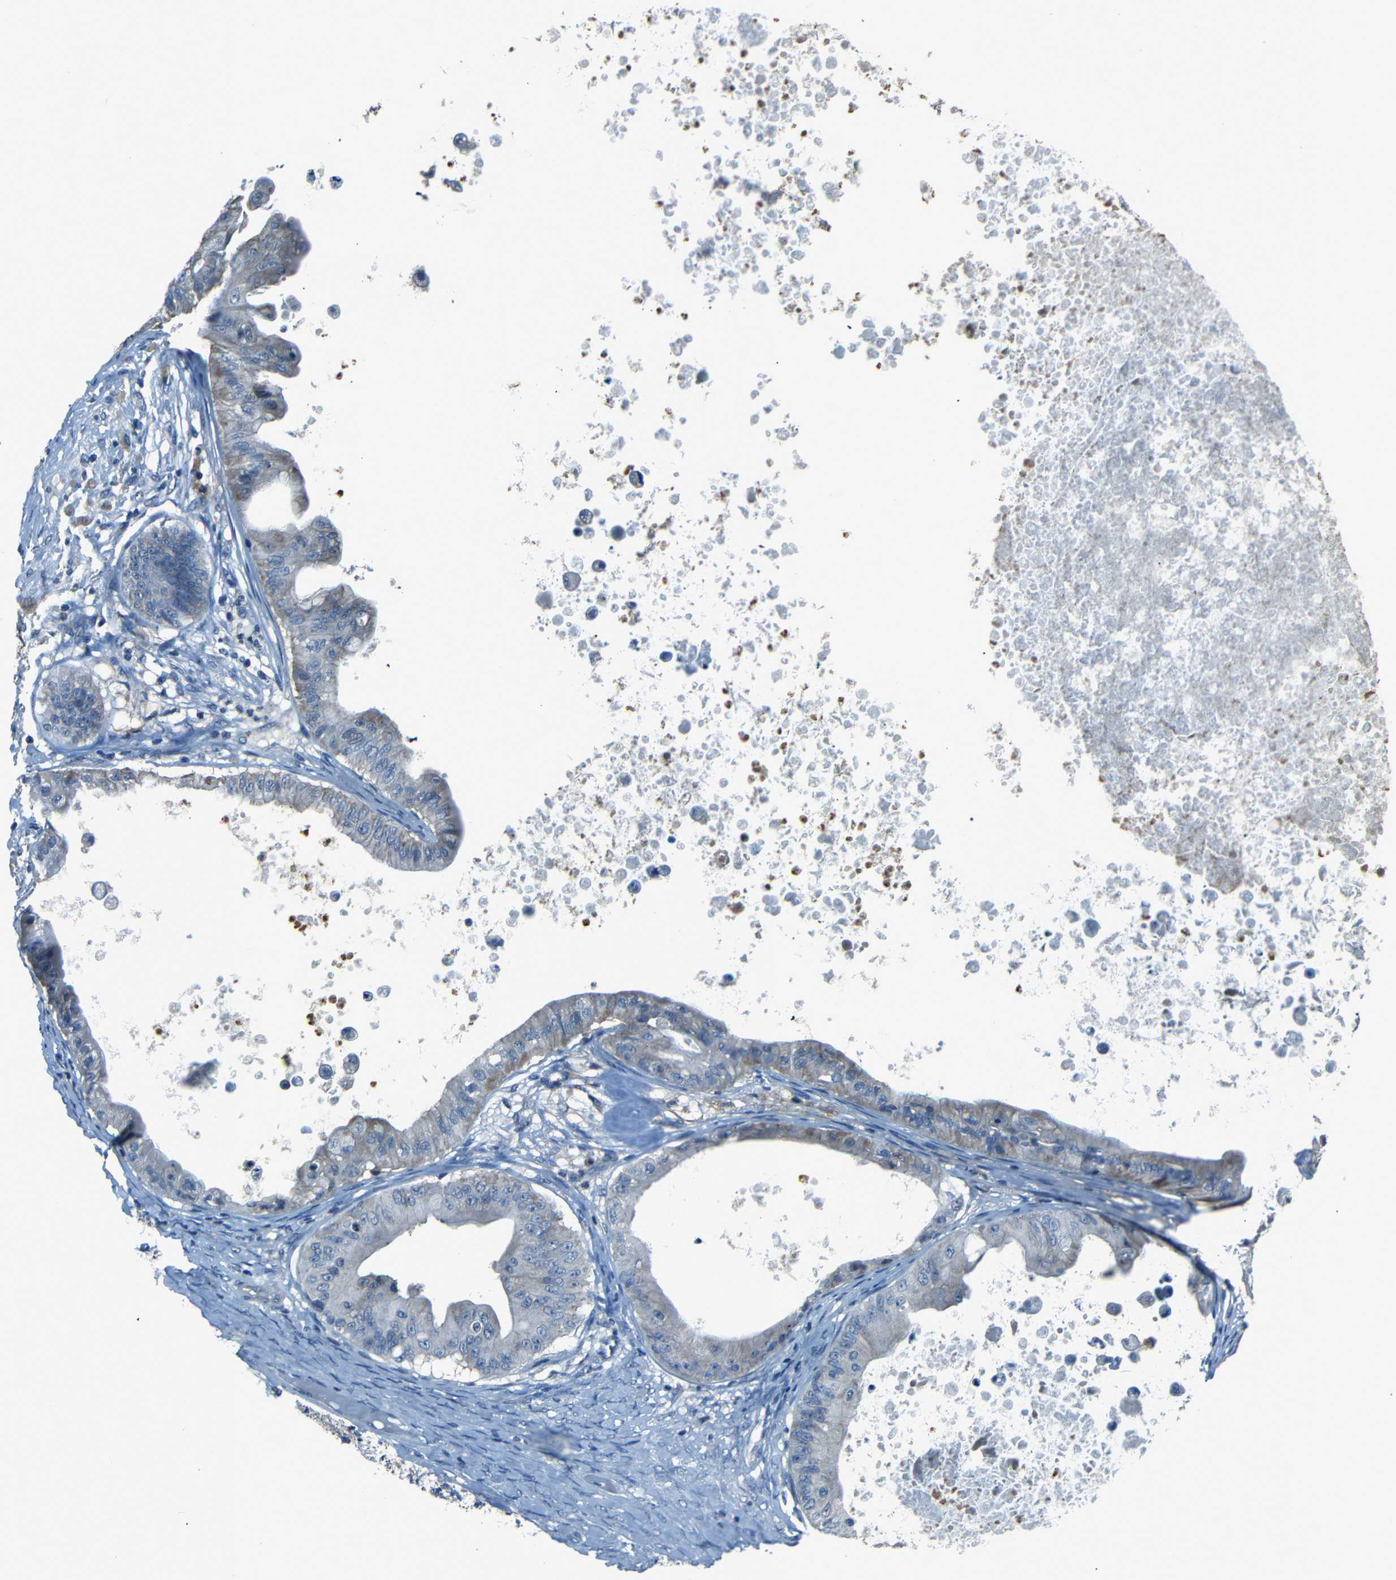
{"staining": {"intensity": "negative", "quantity": "none", "location": "none"}, "tissue": "ovarian cancer", "cell_type": "Tumor cells", "image_type": "cancer", "snomed": [{"axis": "morphology", "description": "Cystadenocarcinoma, mucinous, NOS"}, {"axis": "topography", "description": "Ovary"}], "caption": "Protein analysis of mucinous cystadenocarcinoma (ovarian) demonstrates no significant positivity in tumor cells.", "gene": "SLA", "patient": {"sex": "female", "age": 37}}